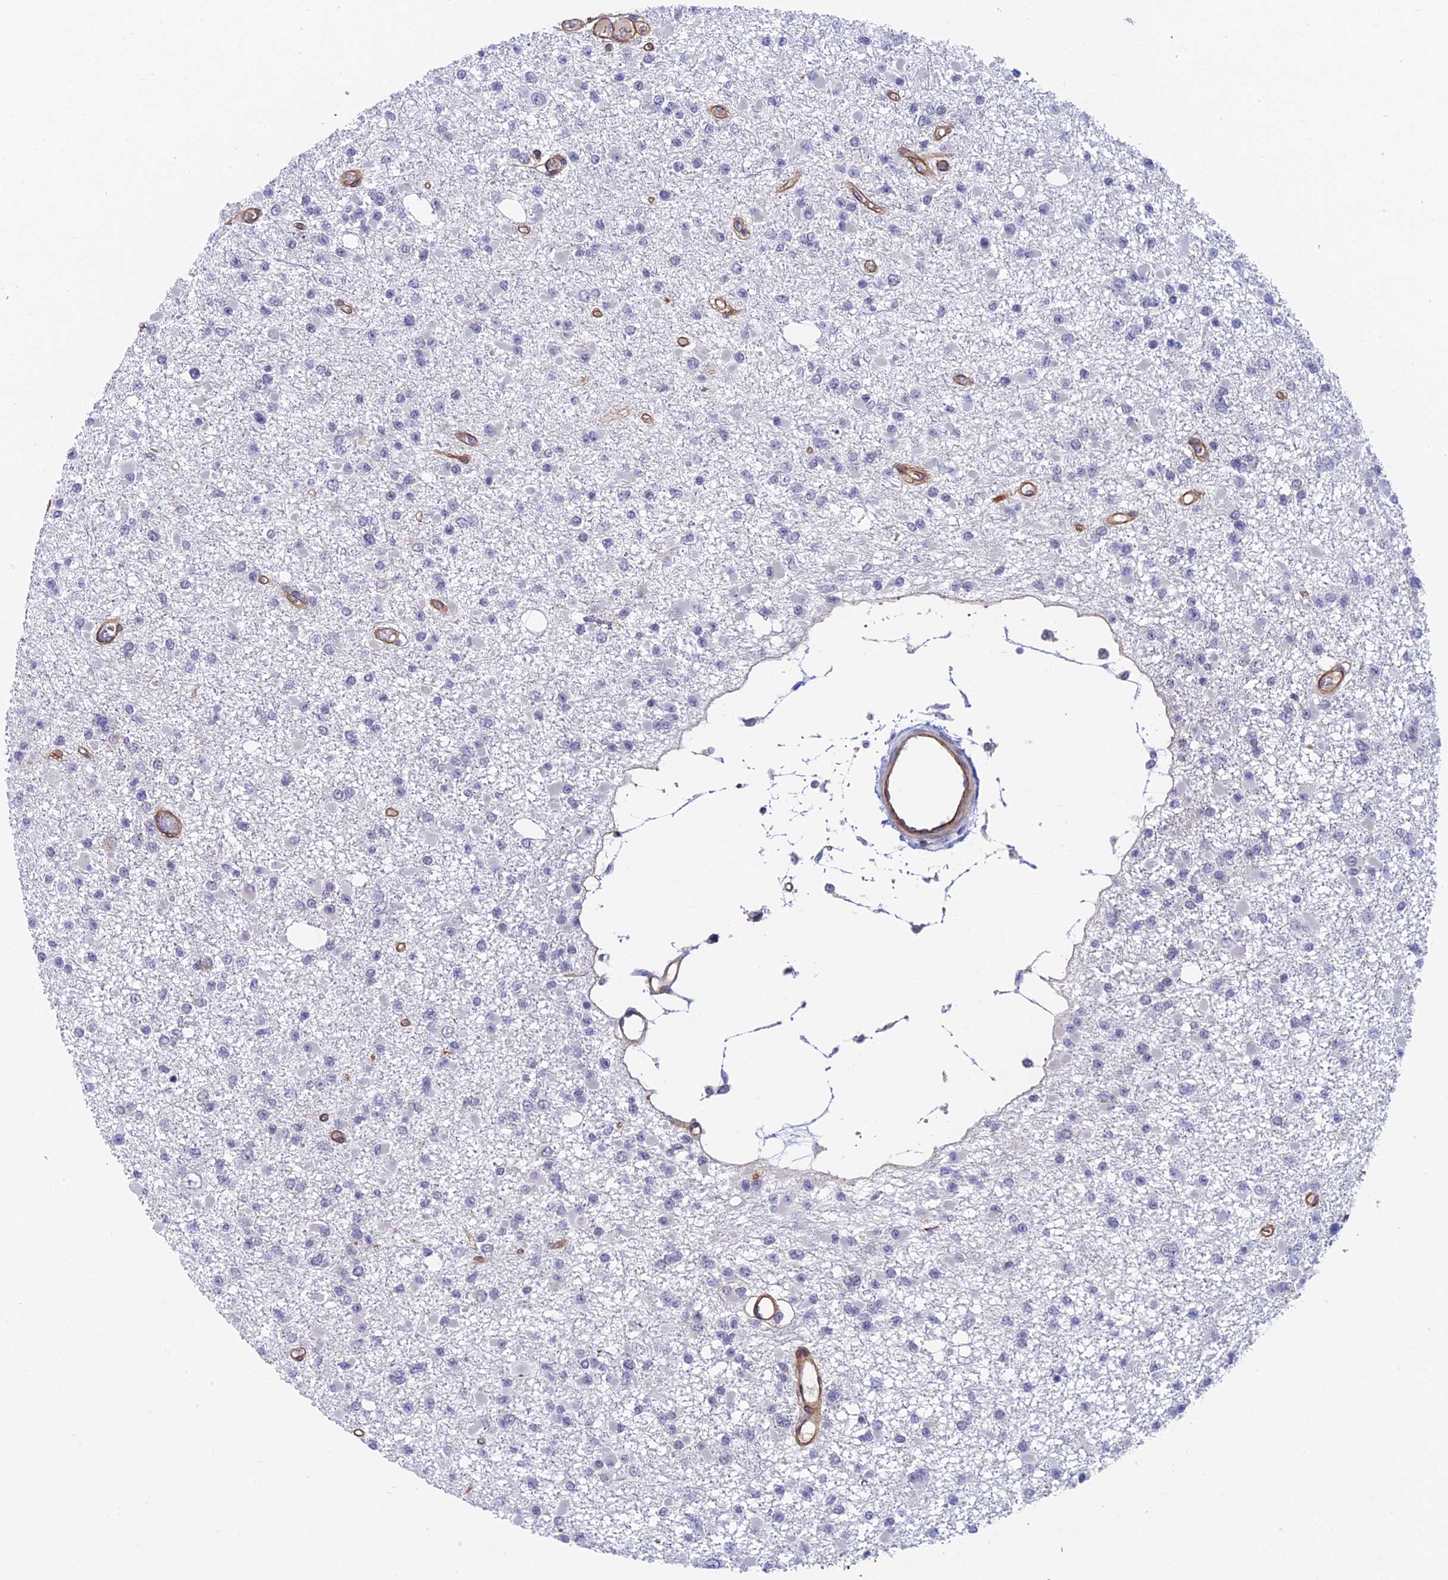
{"staining": {"intensity": "negative", "quantity": "none", "location": "none"}, "tissue": "glioma", "cell_type": "Tumor cells", "image_type": "cancer", "snomed": [{"axis": "morphology", "description": "Glioma, malignant, Low grade"}, {"axis": "topography", "description": "Brain"}], "caption": "Protein analysis of glioma displays no significant staining in tumor cells.", "gene": "NSMCE1", "patient": {"sex": "female", "age": 22}}